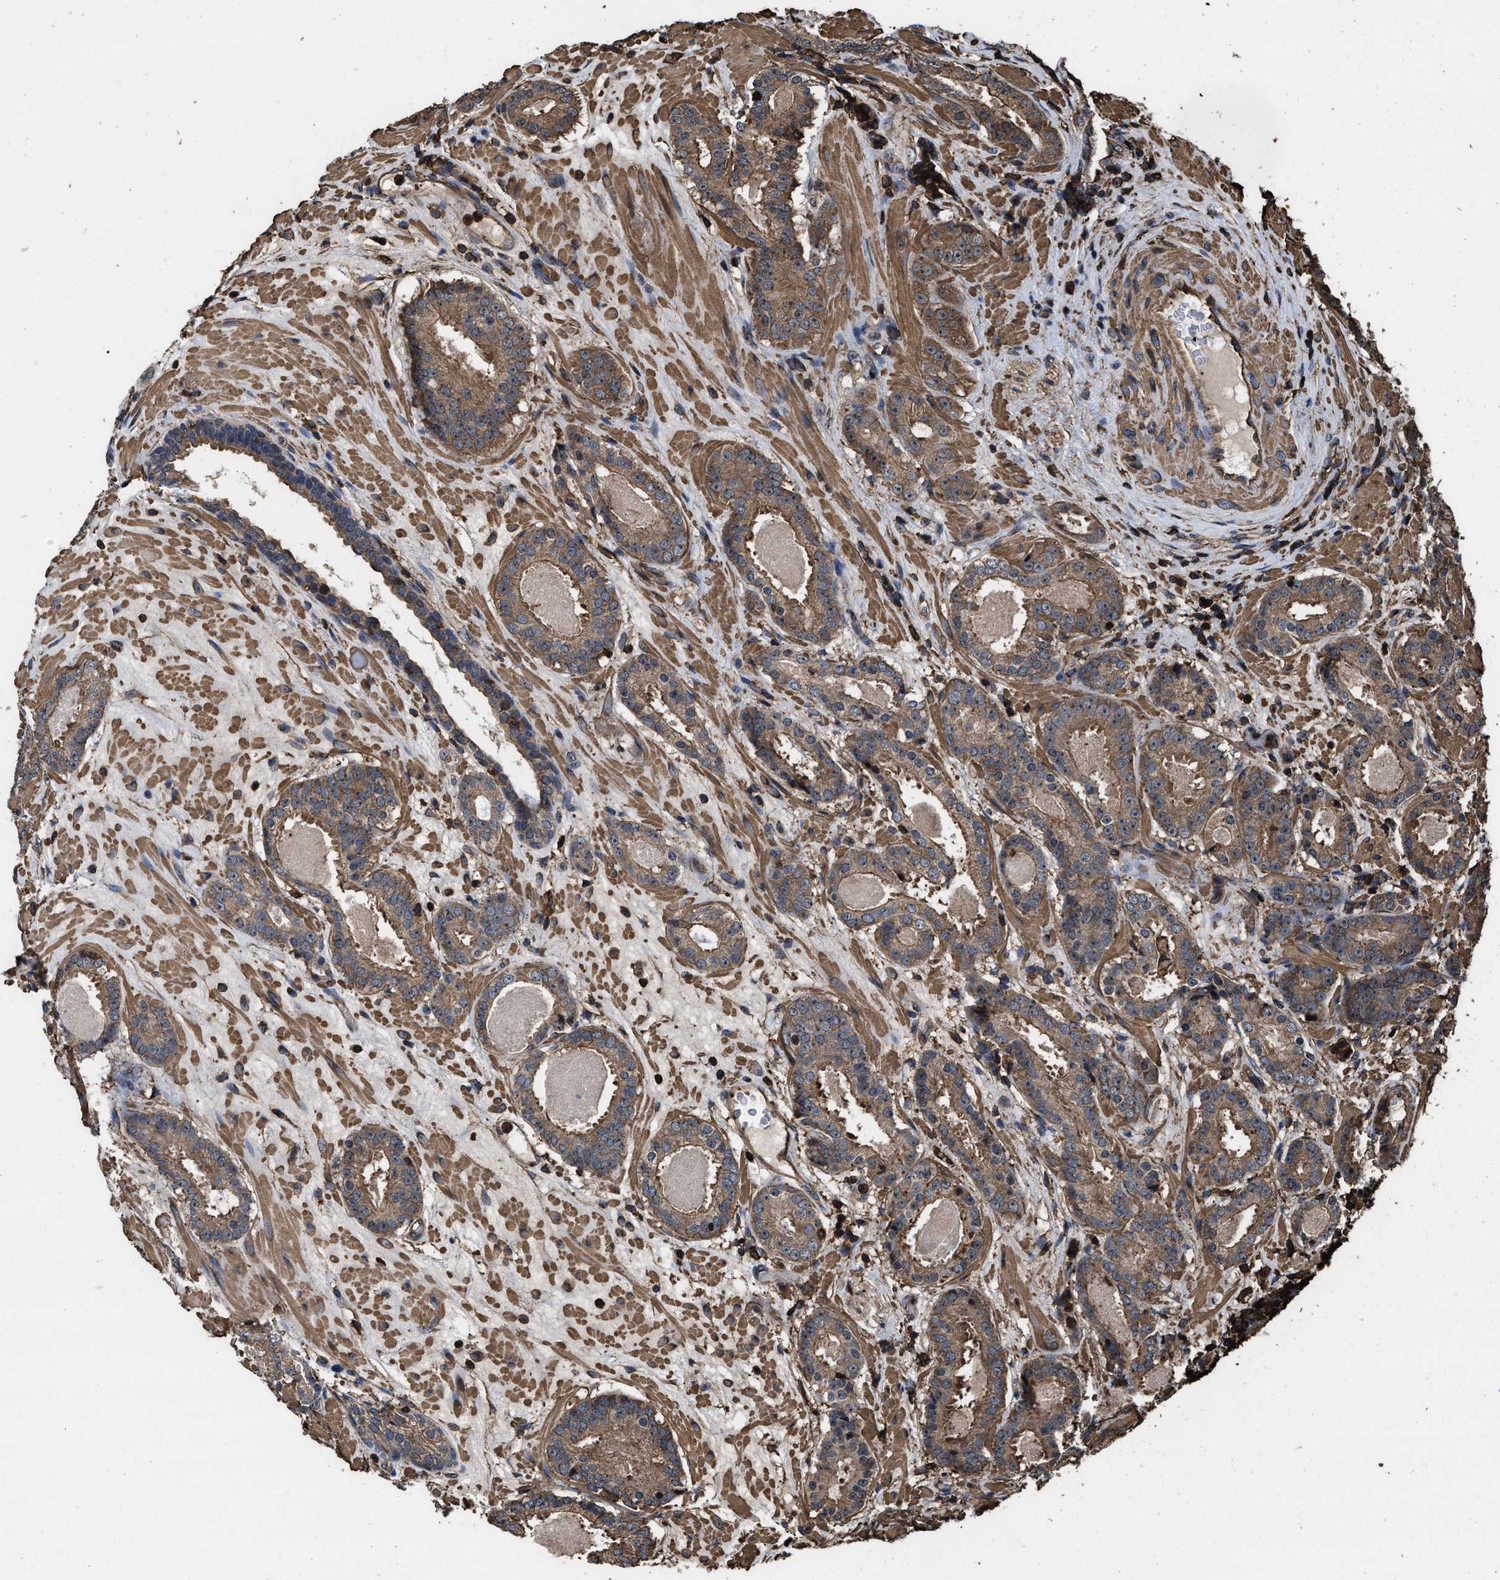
{"staining": {"intensity": "moderate", "quantity": ">75%", "location": "cytoplasmic/membranous"}, "tissue": "prostate cancer", "cell_type": "Tumor cells", "image_type": "cancer", "snomed": [{"axis": "morphology", "description": "Adenocarcinoma, Low grade"}, {"axis": "topography", "description": "Prostate"}], "caption": "Immunohistochemical staining of human prostate cancer (low-grade adenocarcinoma) exhibits moderate cytoplasmic/membranous protein positivity in about >75% of tumor cells.", "gene": "KBTBD2", "patient": {"sex": "male", "age": 69}}